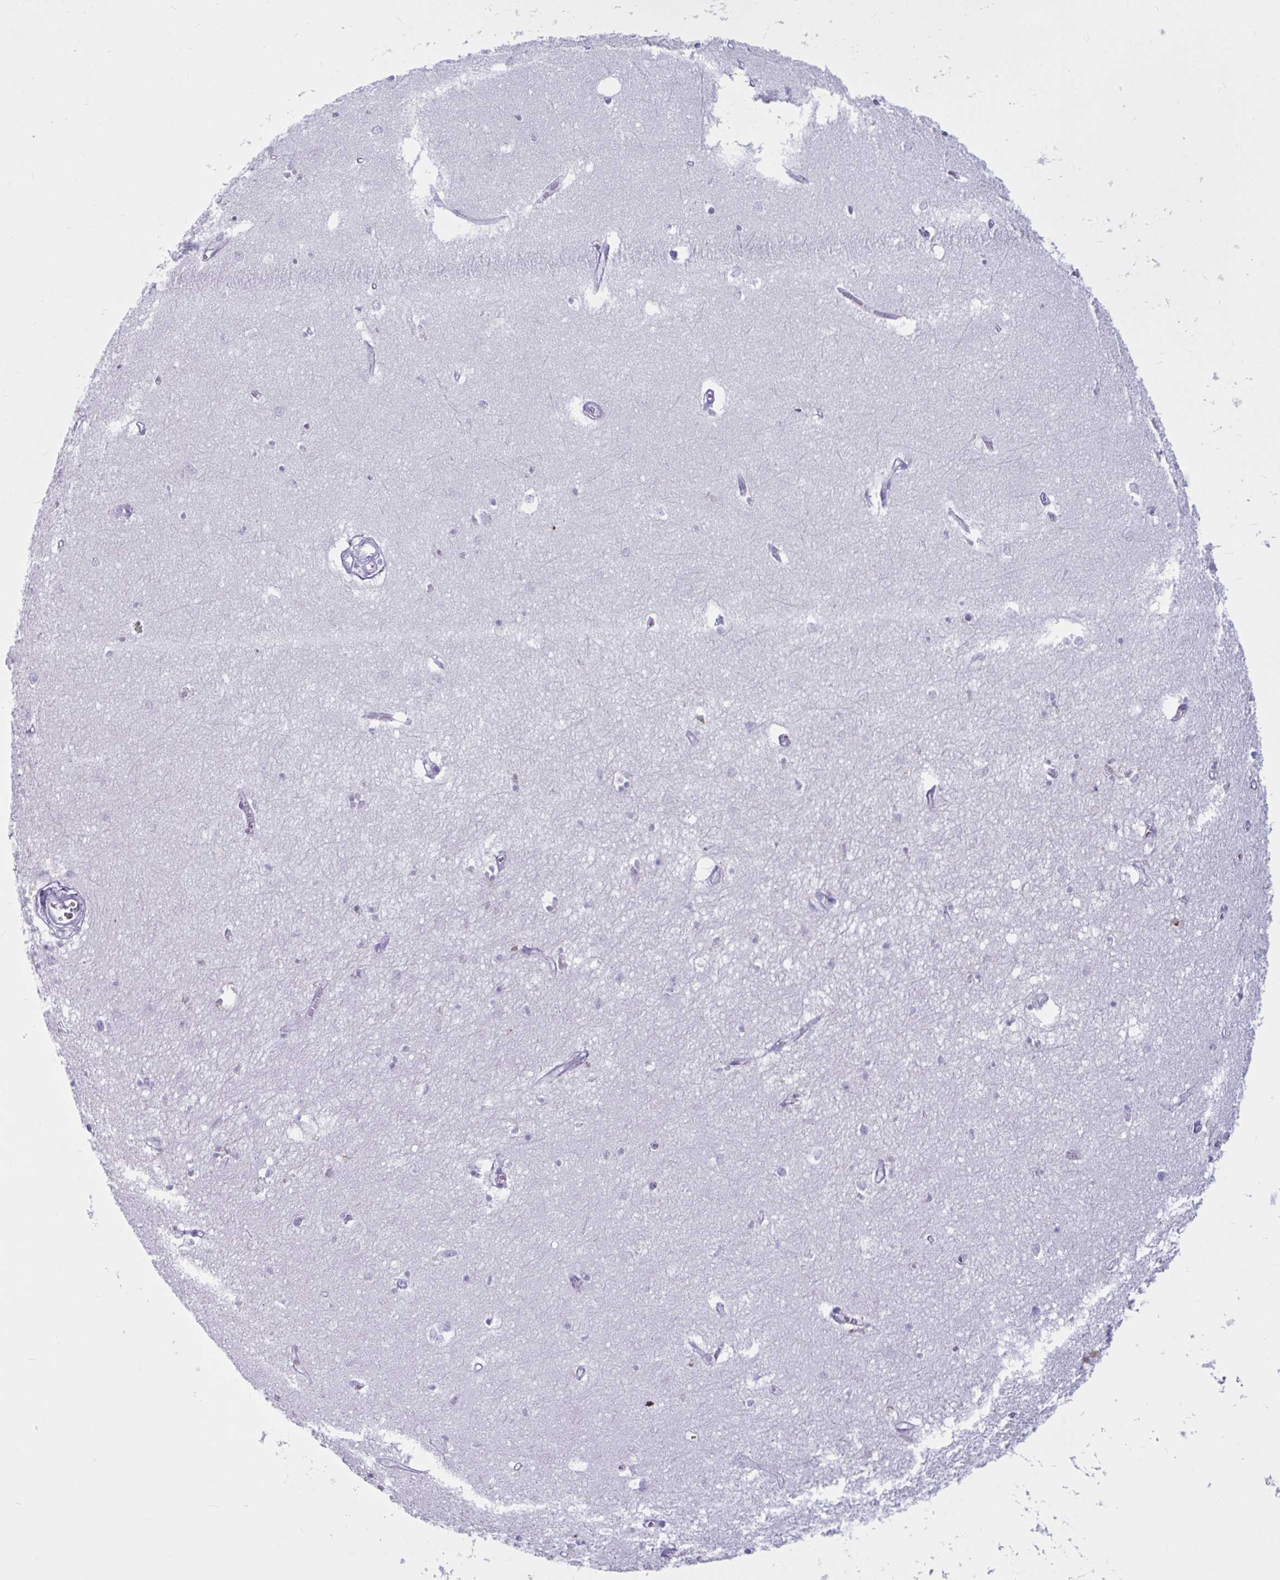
{"staining": {"intensity": "negative", "quantity": "none", "location": "none"}, "tissue": "hippocampus", "cell_type": "Glial cells", "image_type": "normal", "snomed": [{"axis": "morphology", "description": "Normal tissue, NOS"}, {"axis": "topography", "description": "Hippocampus"}], "caption": "Immunohistochemistry (IHC) micrograph of normal hippocampus stained for a protein (brown), which shows no positivity in glial cells. (IHC, brightfield microscopy, high magnification).", "gene": "BBS10", "patient": {"sex": "female", "age": 64}}